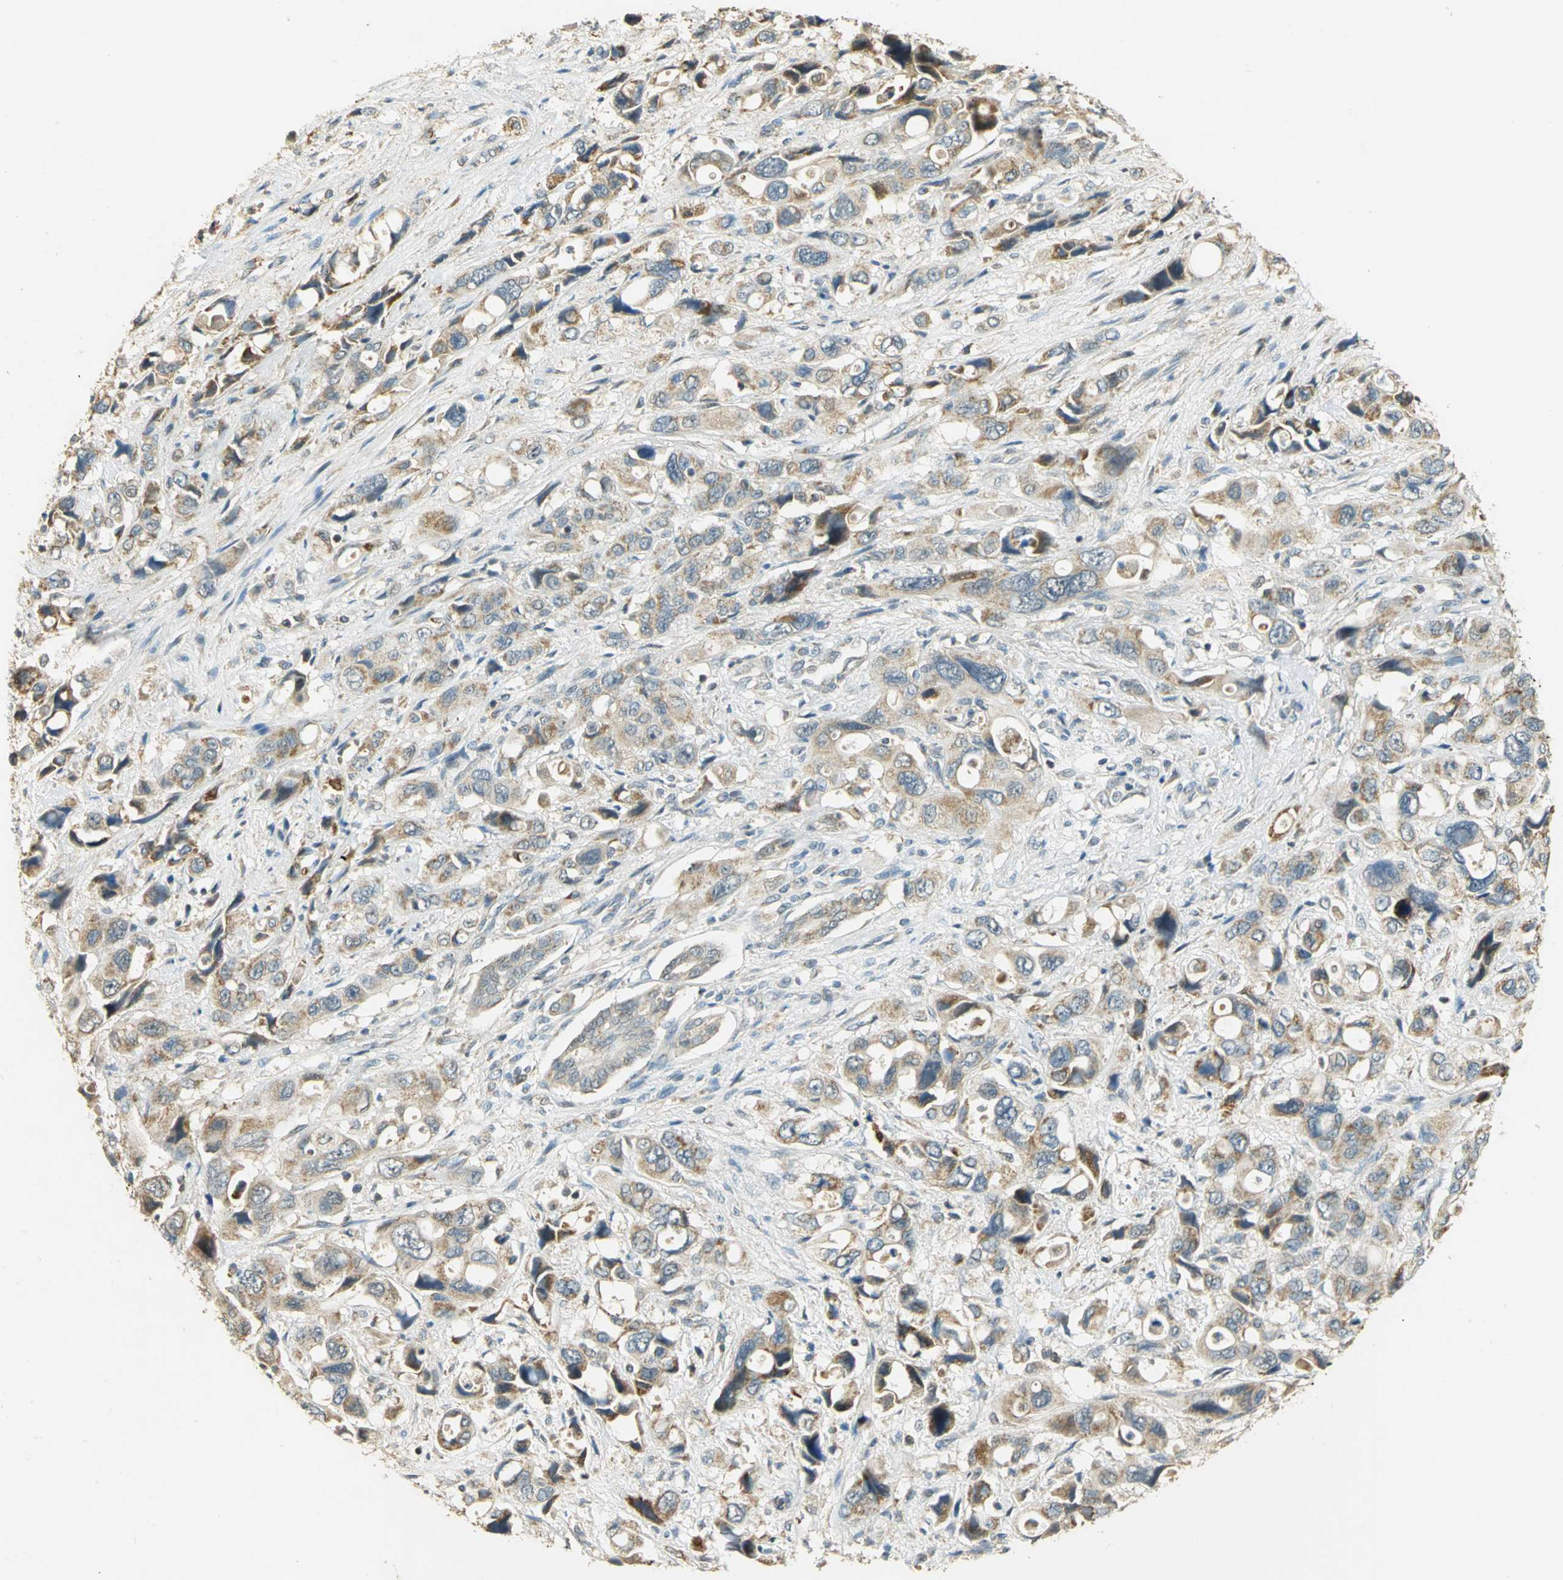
{"staining": {"intensity": "weak", "quantity": ">75%", "location": "cytoplasmic/membranous"}, "tissue": "pancreatic cancer", "cell_type": "Tumor cells", "image_type": "cancer", "snomed": [{"axis": "morphology", "description": "Adenocarcinoma, NOS"}, {"axis": "topography", "description": "Pancreas"}], "caption": "Immunohistochemical staining of pancreatic cancer reveals low levels of weak cytoplasmic/membranous staining in about >75% of tumor cells.", "gene": "HDHD5", "patient": {"sex": "male", "age": 46}}